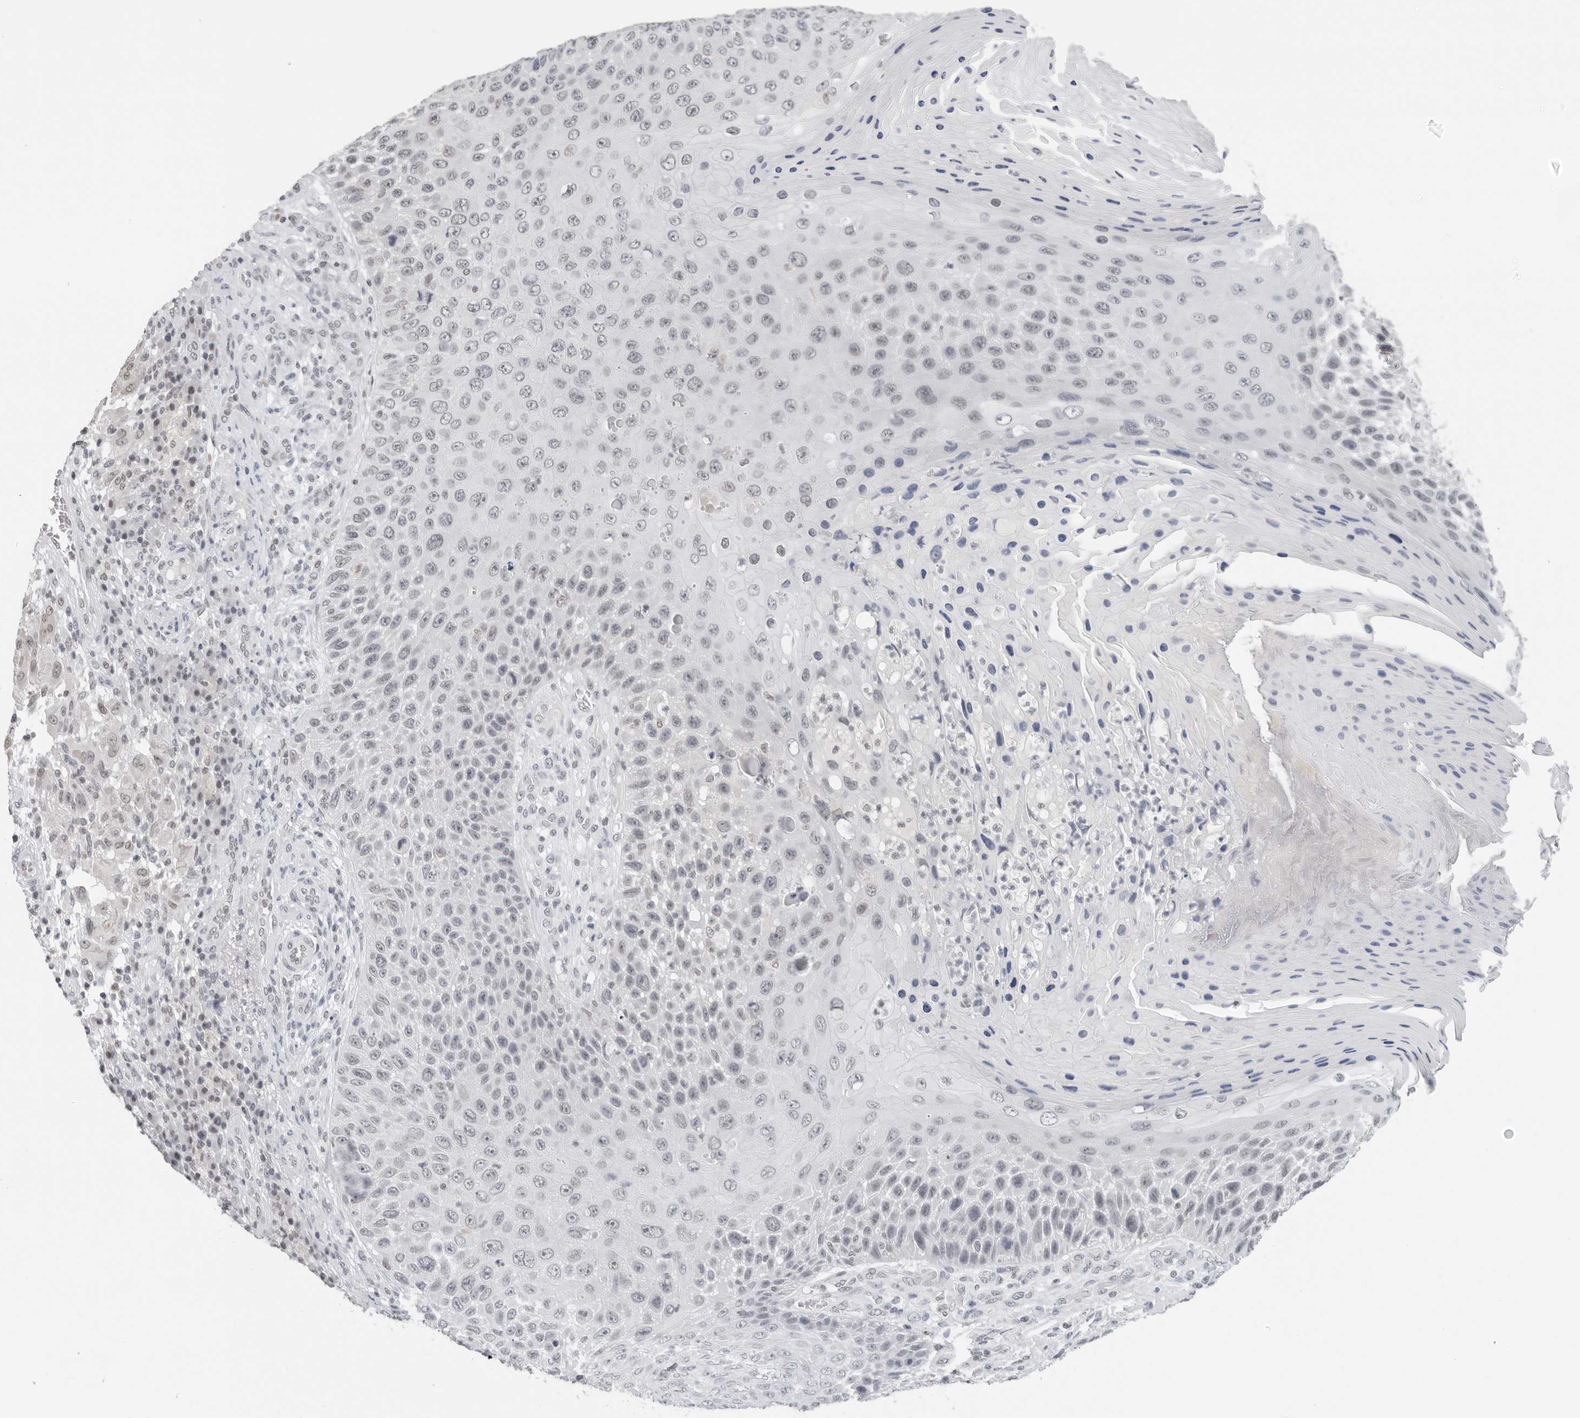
{"staining": {"intensity": "weak", "quantity": ">75%", "location": "nuclear"}, "tissue": "skin cancer", "cell_type": "Tumor cells", "image_type": "cancer", "snomed": [{"axis": "morphology", "description": "Squamous cell carcinoma, NOS"}, {"axis": "topography", "description": "Skin"}], "caption": "About >75% of tumor cells in squamous cell carcinoma (skin) demonstrate weak nuclear protein staining as visualized by brown immunohistochemical staining.", "gene": "FLG2", "patient": {"sex": "female", "age": 88}}